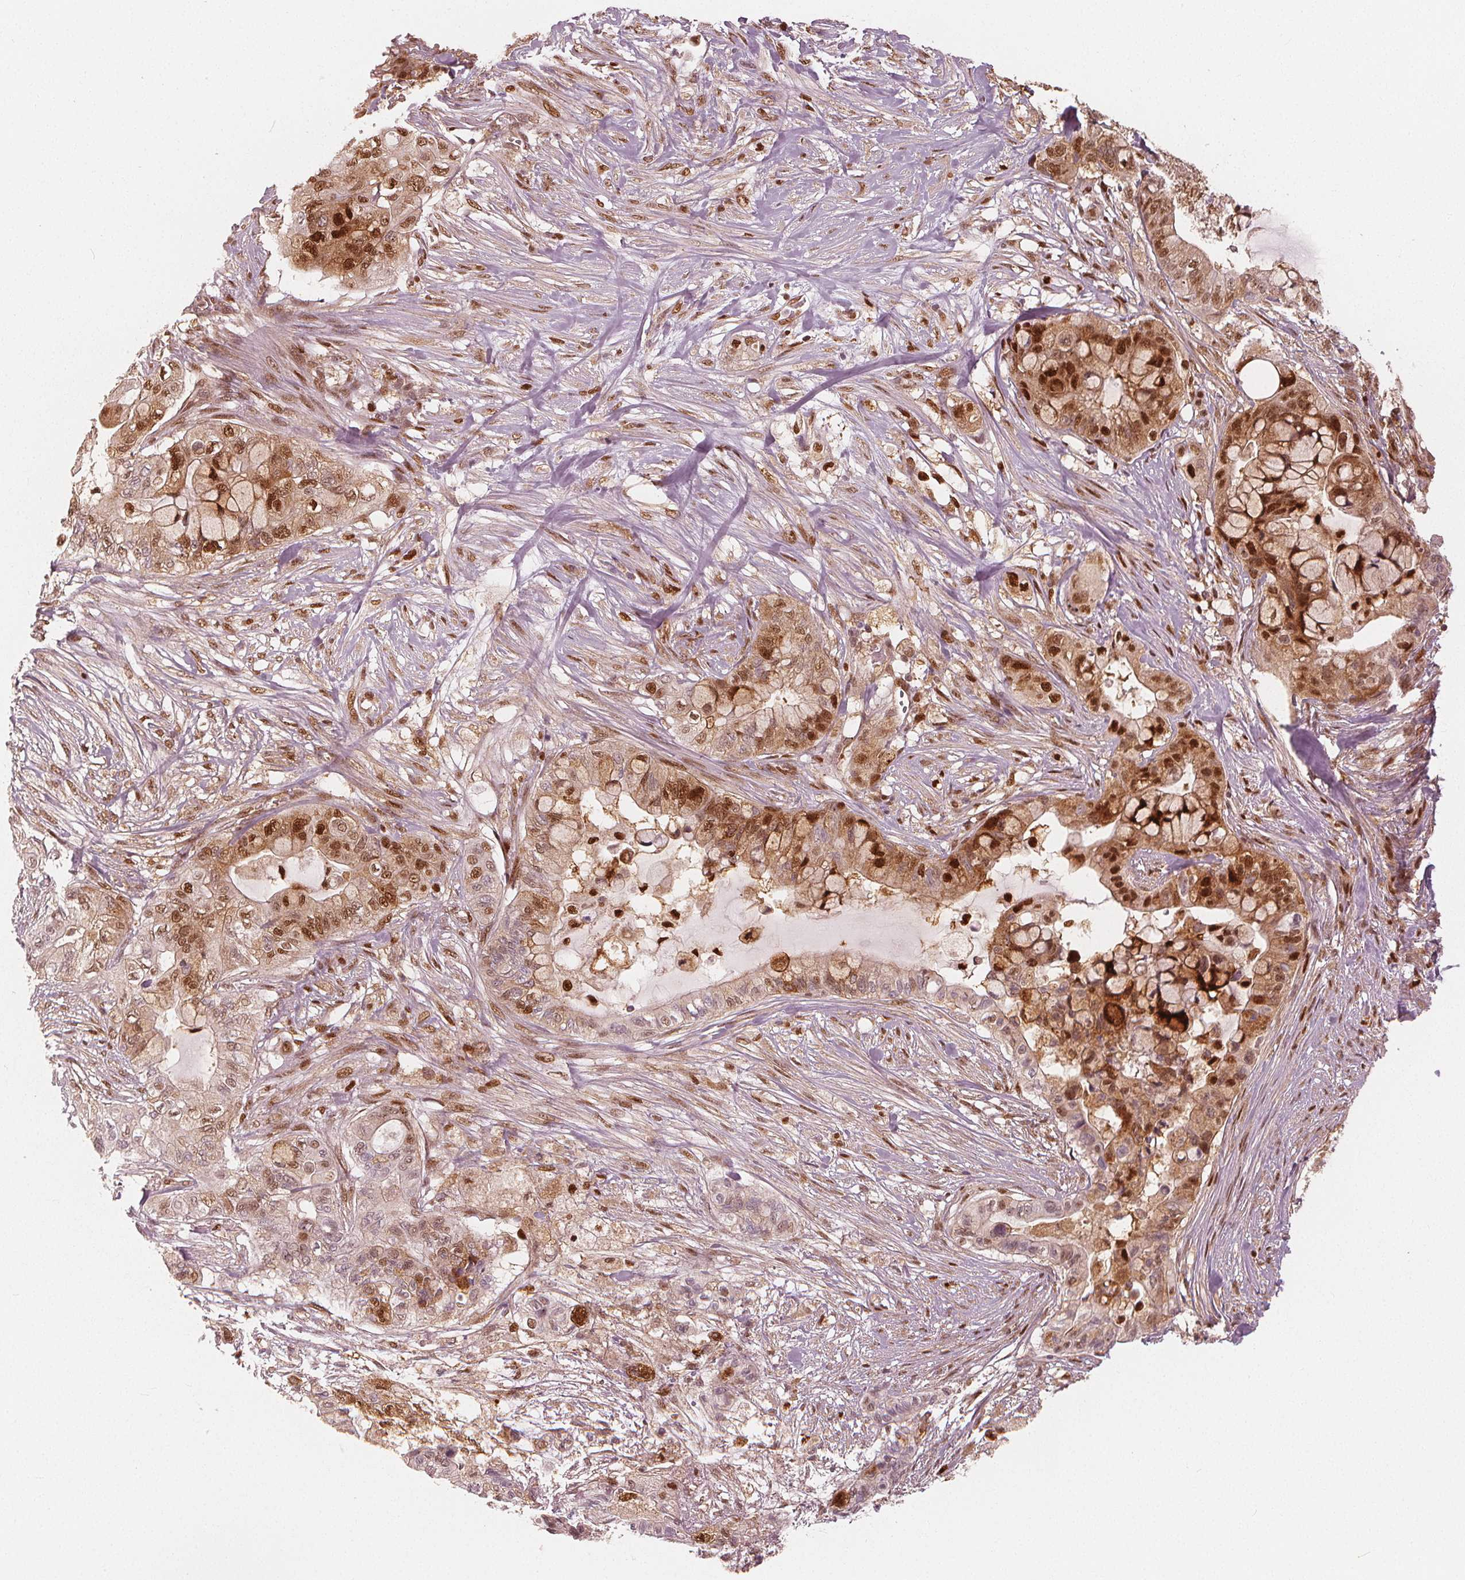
{"staining": {"intensity": "strong", "quantity": "25%-75%", "location": "cytoplasmic/membranous,nuclear"}, "tissue": "pancreatic cancer", "cell_type": "Tumor cells", "image_type": "cancer", "snomed": [{"axis": "morphology", "description": "Adenocarcinoma, NOS"}, {"axis": "topography", "description": "Pancreas"}], "caption": "This image displays immunohistochemistry staining of pancreatic adenocarcinoma, with high strong cytoplasmic/membranous and nuclear staining in about 25%-75% of tumor cells.", "gene": "SQSTM1", "patient": {"sex": "male", "age": 71}}